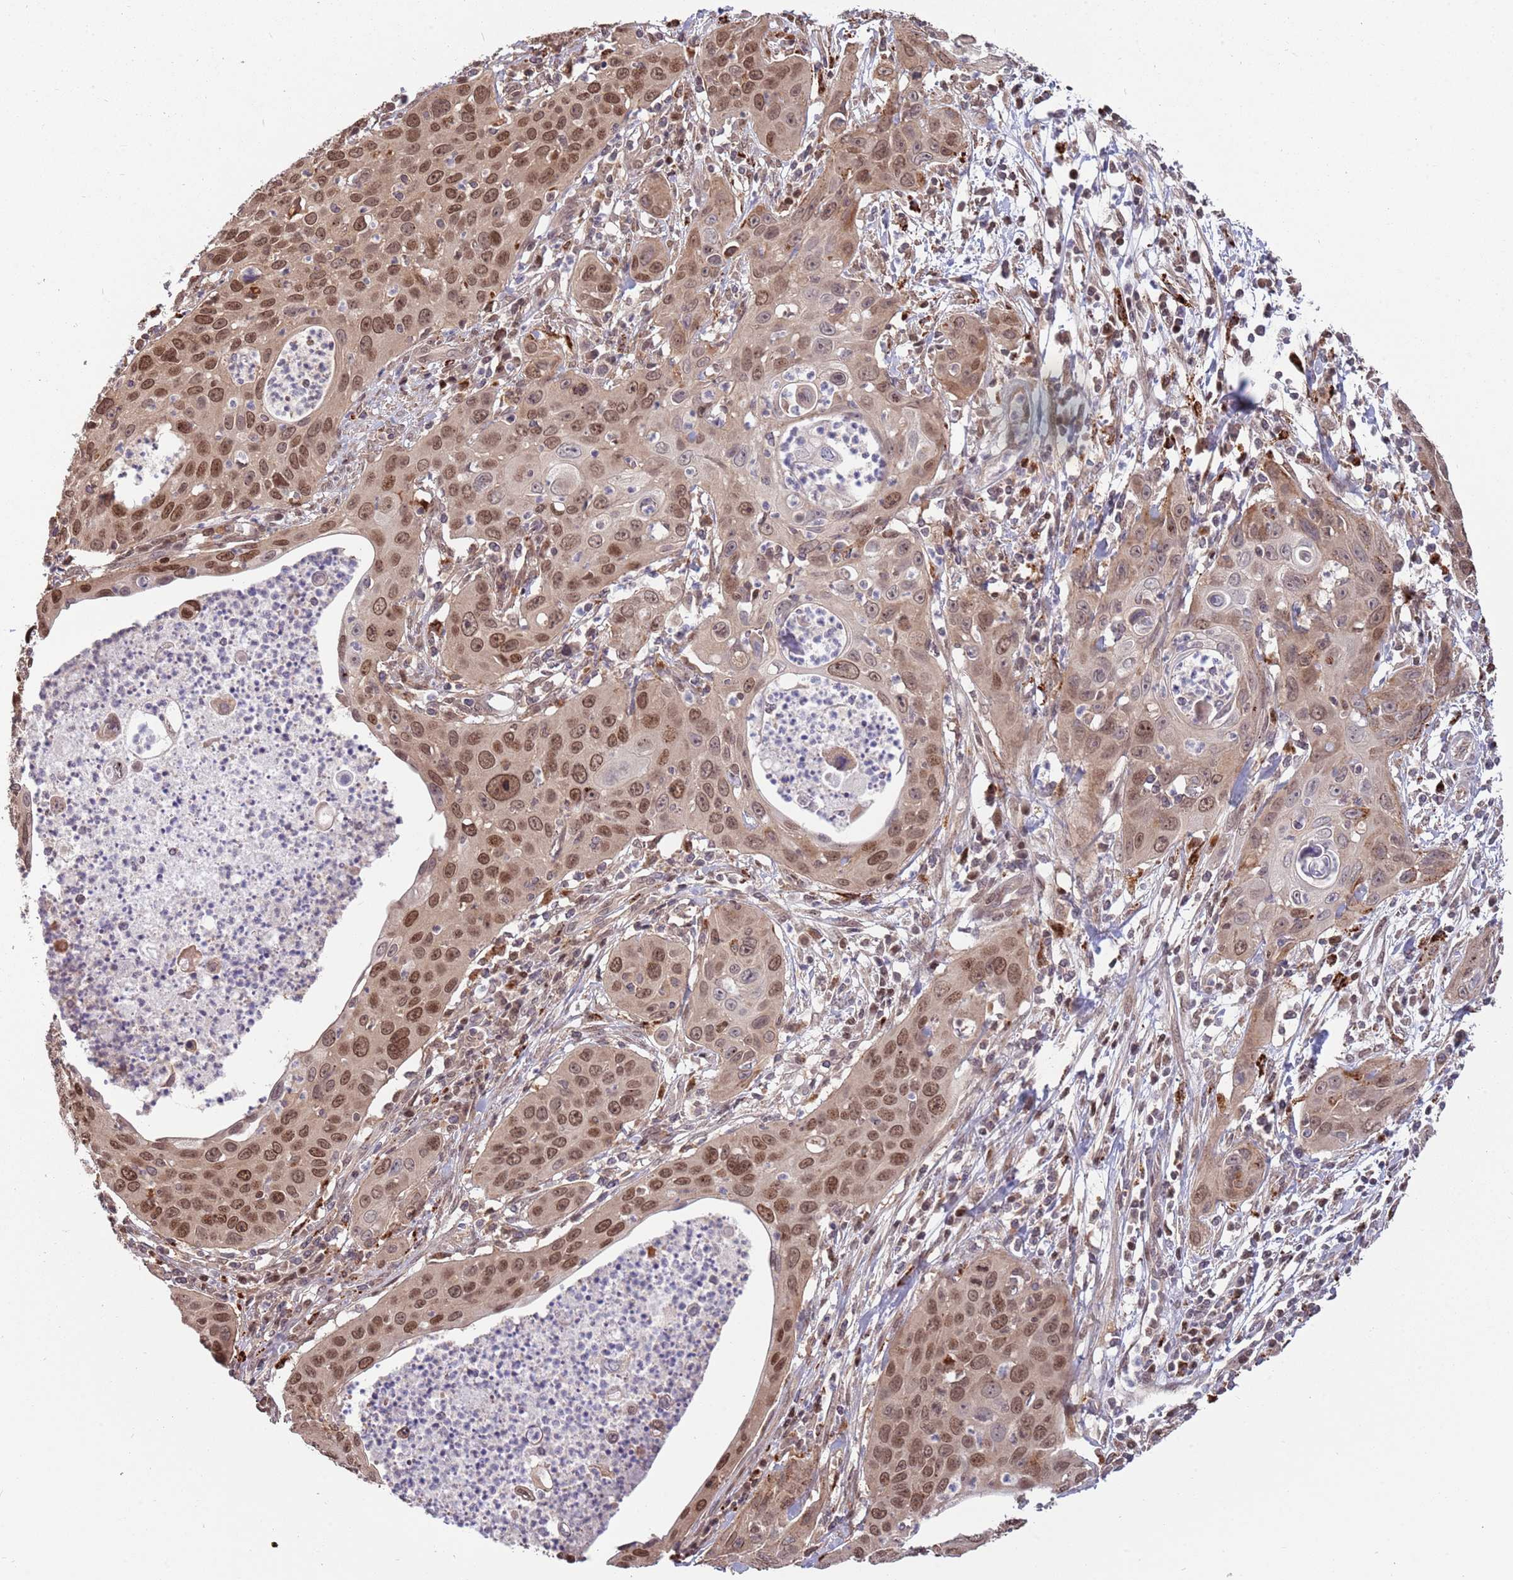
{"staining": {"intensity": "moderate", "quantity": ">75%", "location": "nuclear"}, "tissue": "cervical cancer", "cell_type": "Tumor cells", "image_type": "cancer", "snomed": [{"axis": "morphology", "description": "Squamous cell carcinoma, NOS"}, {"axis": "topography", "description": "Cervix"}], "caption": "Immunohistochemical staining of human cervical cancer (squamous cell carcinoma) shows medium levels of moderate nuclear protein expression in approximately >75% of tumor cells. The staining is performed using DAB brown chromogen to label protein expression. The nuclei are counter-stained blue using hematoxylin.", "gene": "SALL1", "patient": {"sex": "female", "age": 36}}